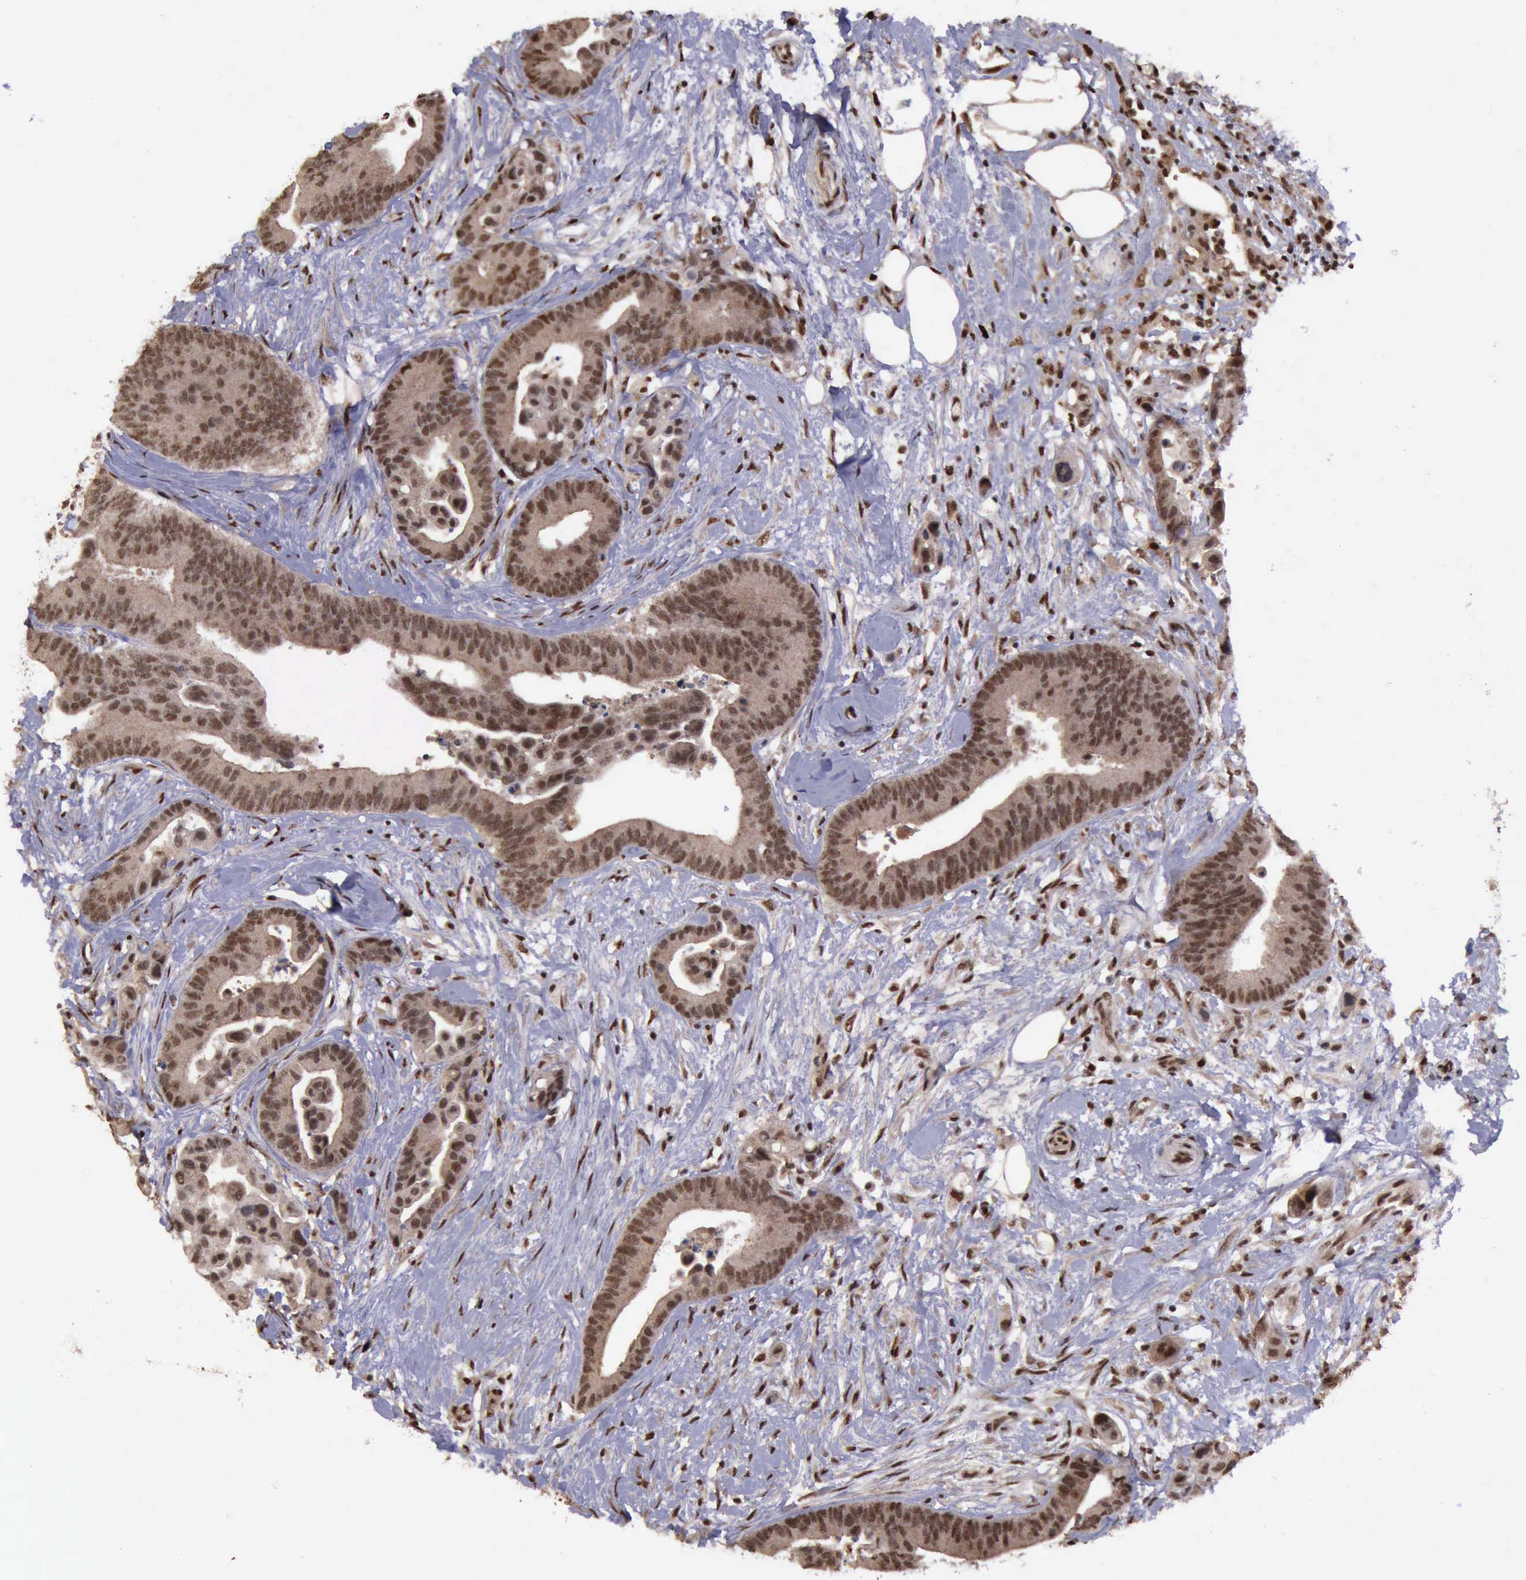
{"staining": {"intensity": "moderate", "quantity": ">75%", "location": "cytoplasmic/membranous,nuclear"}, "tissue": "colorectal cancer", "cell_type": "Tumor cells", "image_type": "cancer", "snomed": [{"axis": "morphology", "description": "Adenocarcinoma, NOS"}, {"axis": "topography", "description": "Colon"}], "caption": "Colorectal cancer stained for a protein demonstrates moderate cytoplasmic/membranous and nuclear positivity in tumor cells.", "gene": "TRMT2A", "patient": {"sex": "male", "age": 82}}